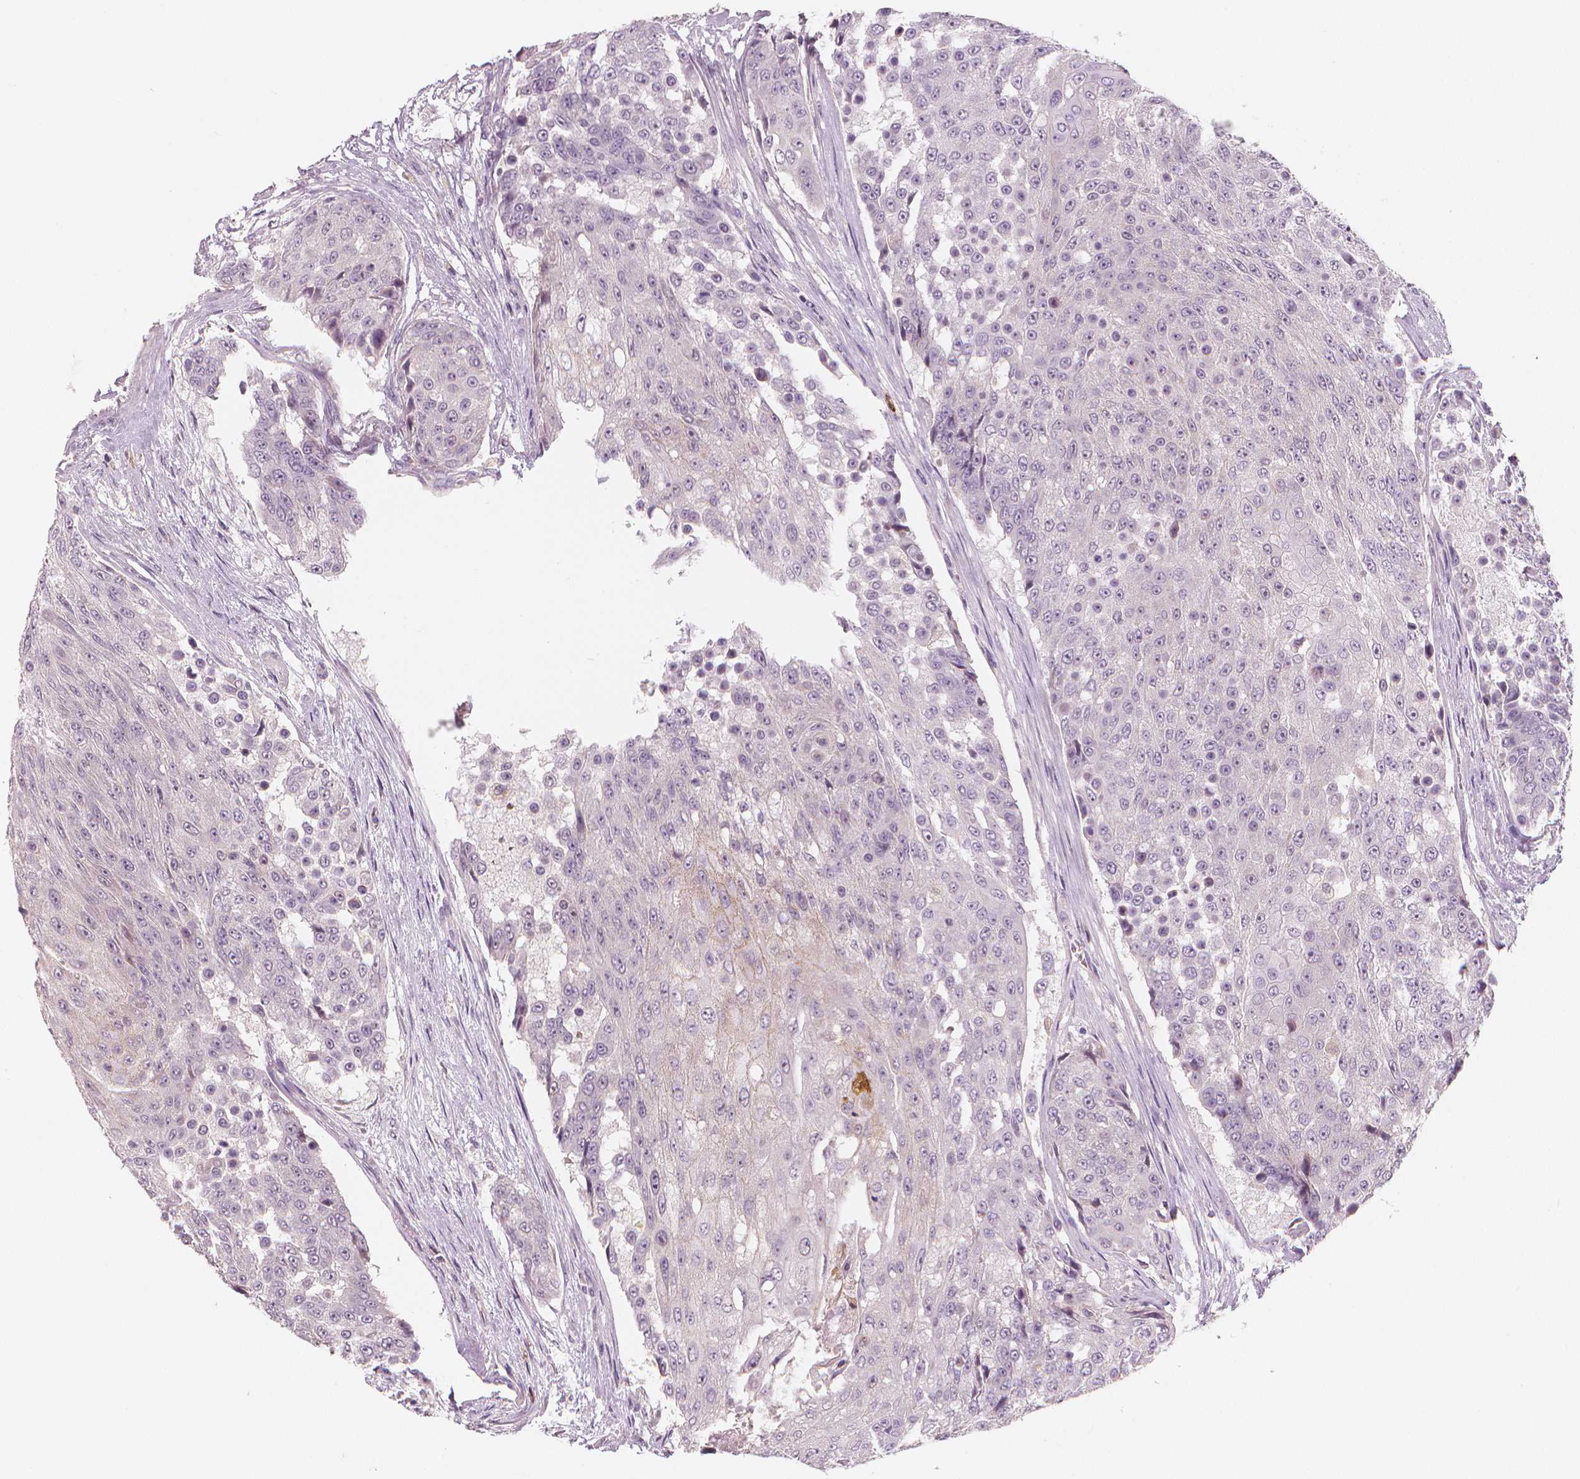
{"staining": {"intensity": "negative", "quantity": "none", "location": "none"}, "tissue": "urothelial cancer", "cell_type": "Tumor cells", "image_type": "cancer", "snomed": [{"axis": "morphology", "description": "Urothelial carcinoma, High grade"}, {"axis": "topography", "description": "Urinary bladder"}], "caption": "Urothelial cancer was stained to show a protein in brown. There is no significant staining in tumor cells.", "gene": "RNASE7", "patient": {"sex": "female", "age": 63}}